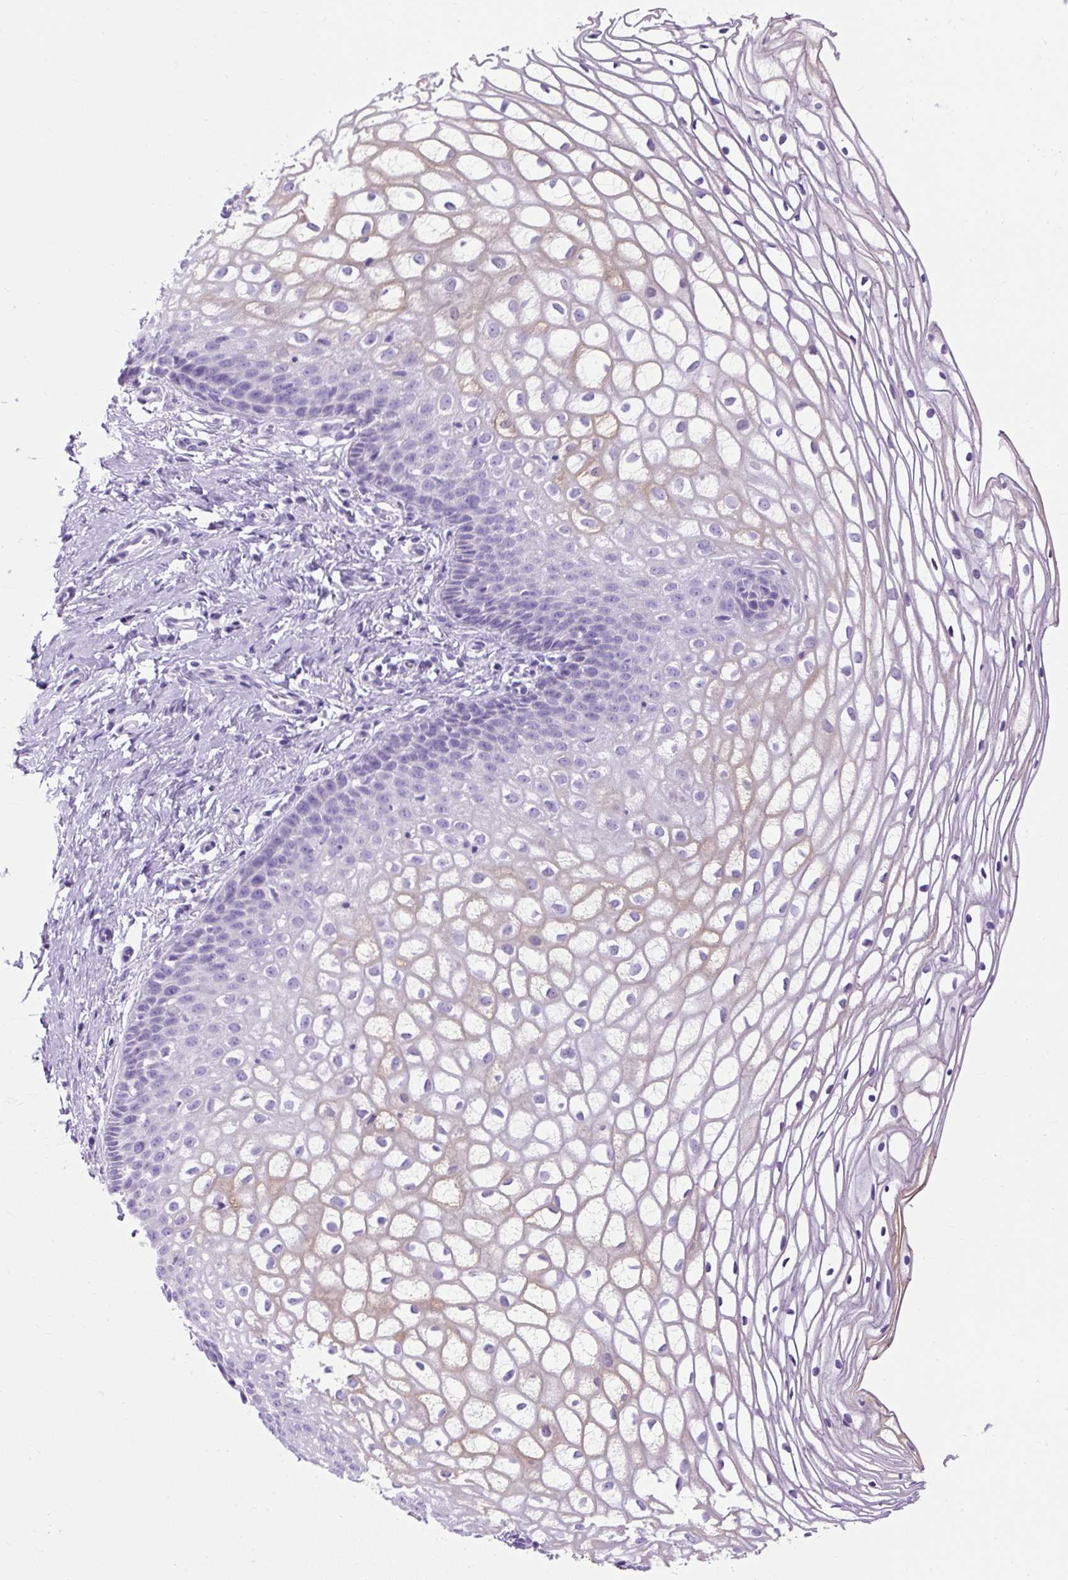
{"staining": {"intensity": "negative", "quantity": "none", "location": "none"}, "tissue": "cervix", "cell_type": "Glandular cells", "image_type": "normal", "snomed": [{"axis": "morphology", "description": "Normal tissue, NOS"}, {"axis": "topography", "description": "Cervix"}], "caption": "An immunohistochemistry photomicrograph of benign cervix is shown. There is no staining in glandular cells of cervix.", "gene": "UPP1", "patient": {"sex": "female", "age": 36}}